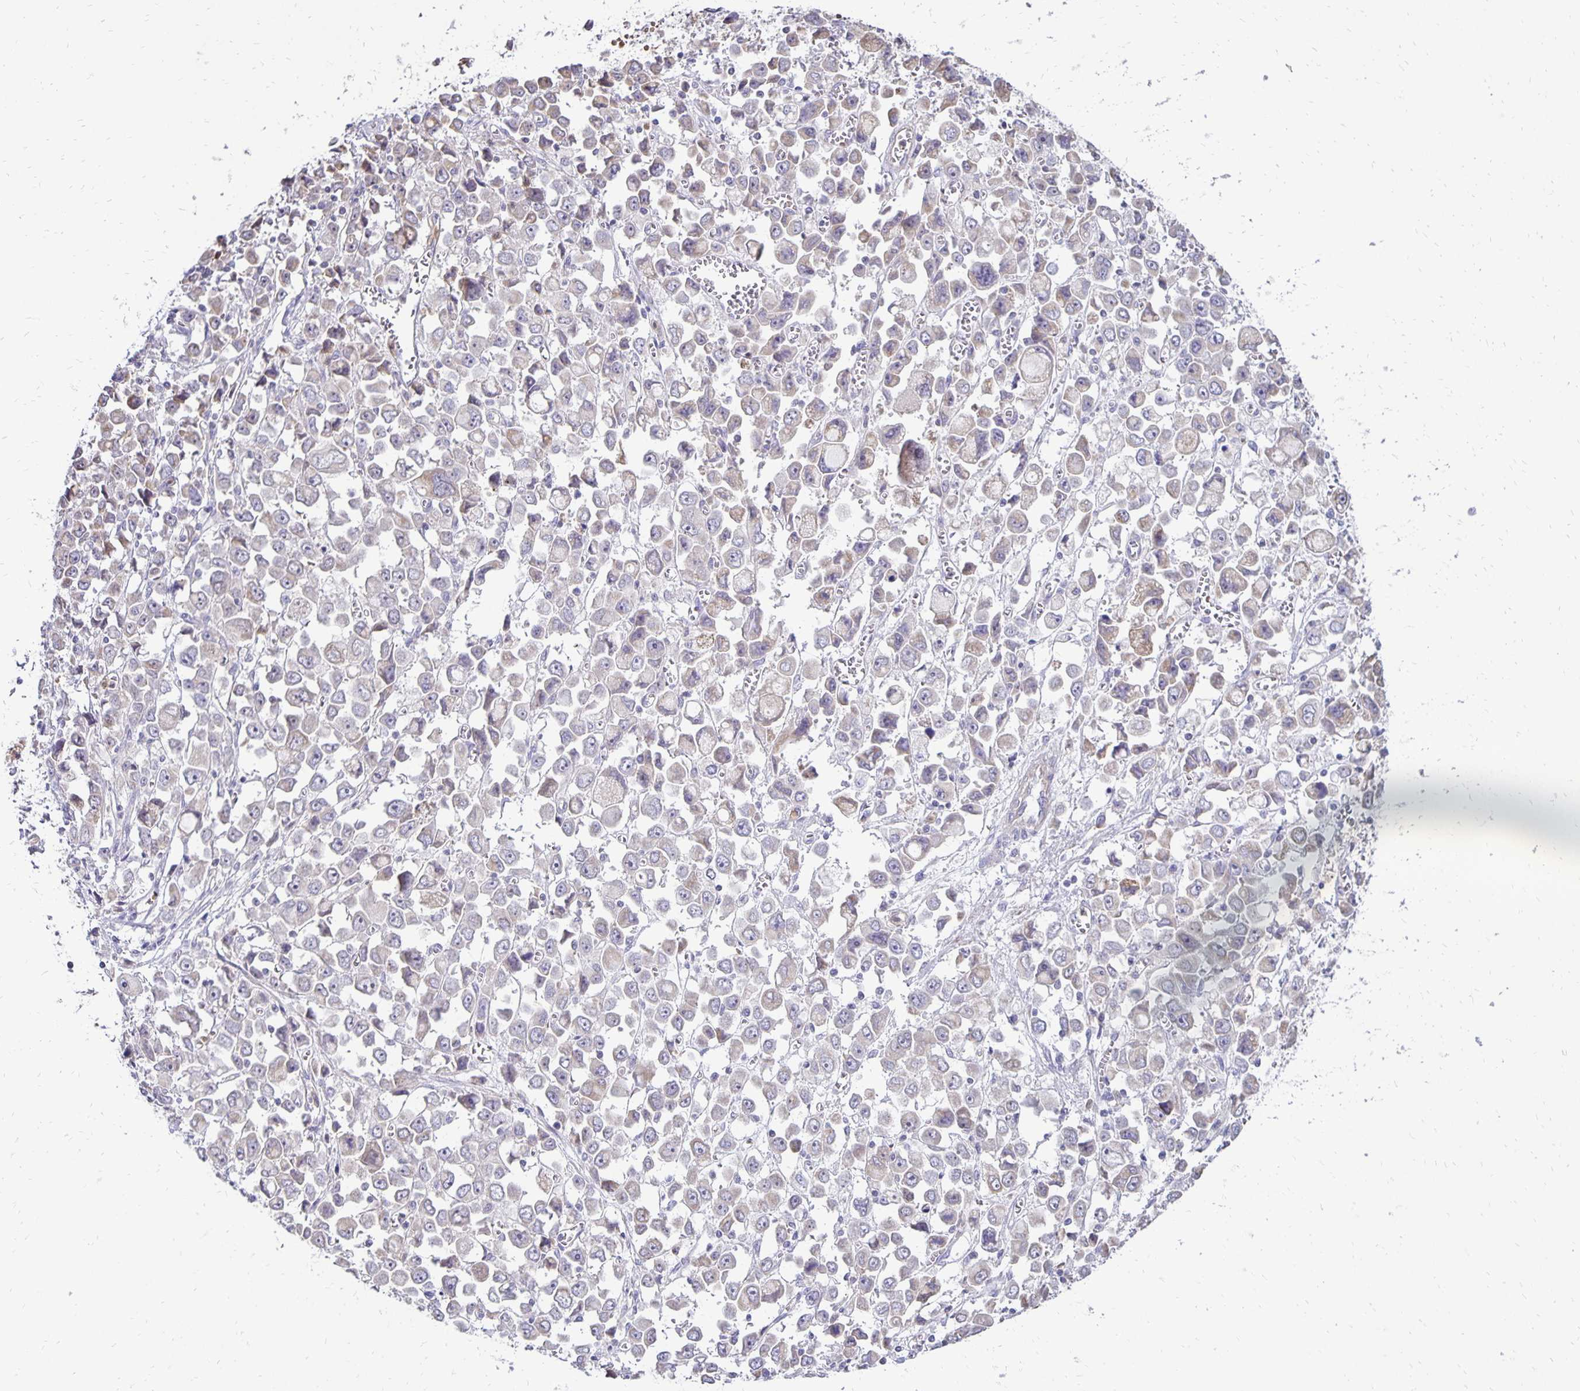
{"staining": {"intensity": "negative", "quantity": "none", "location": "none"}, "tissue": "stomach cancer", "cell_type": "Tumor cells", "image_type": "cancer", "snomed": [{"axis": "morphology", "description": "Adenocarcinoma, NOS"}, {"axis": "topography", "description": "Stomach, upper"}], "caption": "Protein analysis of stomach adenocarcinoma exhibits no significant positivity in tumor cells.", "gene": "FN3K", "patient": {"sex": "male", "age": 70}}